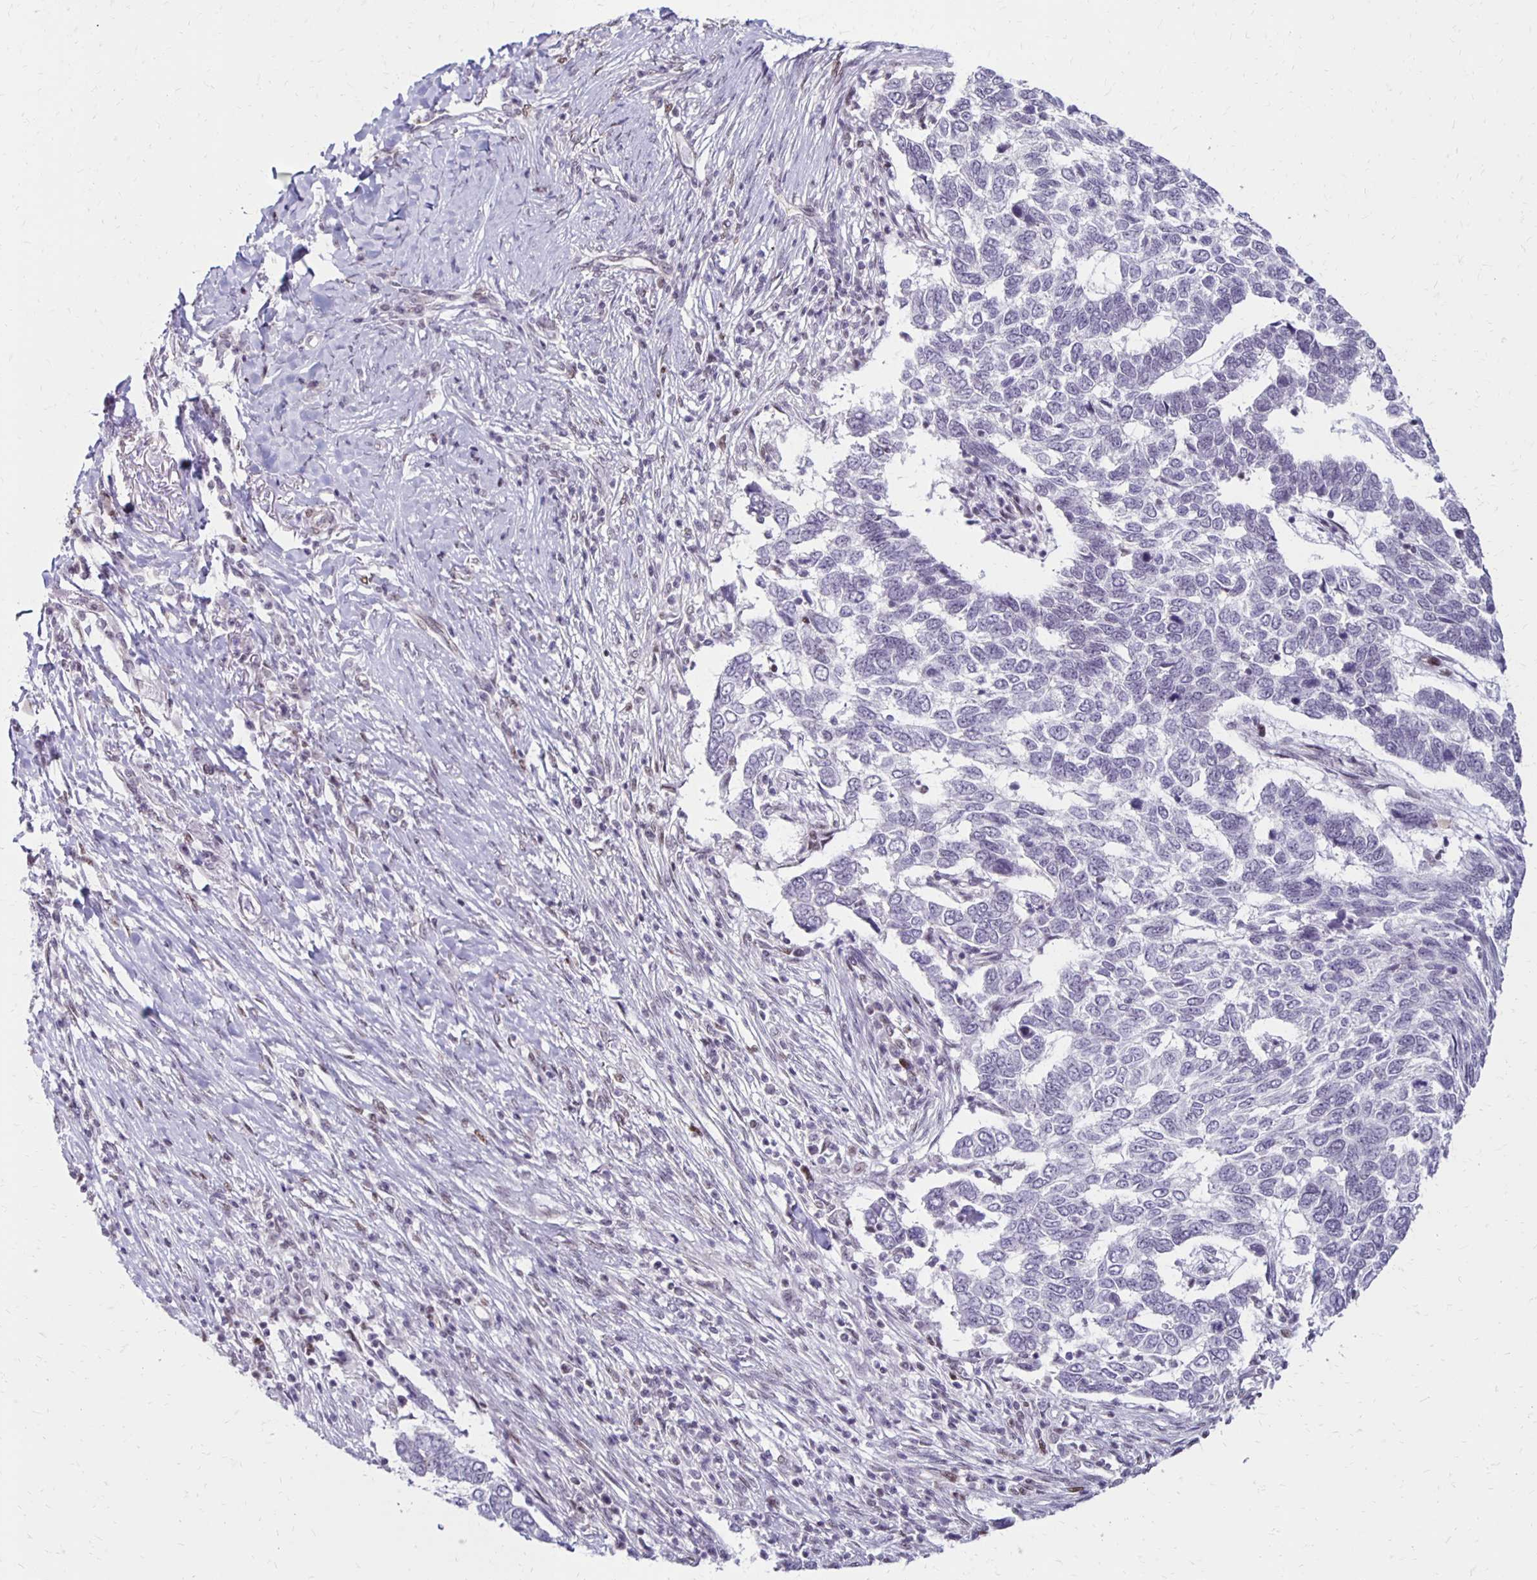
{"staining": {"intensity": "negative", "quantity": "none", "location": "none"}, "tissue": "skin cancer", "cell_type": "Tumor cells", "image_type": "cancer", "snomed": [{"axis": "morphology", "description": "Basal cell carcinoma"}, {"axis": "topography", "description": "Skin"}], "caption": "Photomicrograph shows no significant protein positivity in tumor cells of skin cancer (basal cell carcinoma).", "gene": "DDB2", "patient": {"sex": "female", "age": 65}}